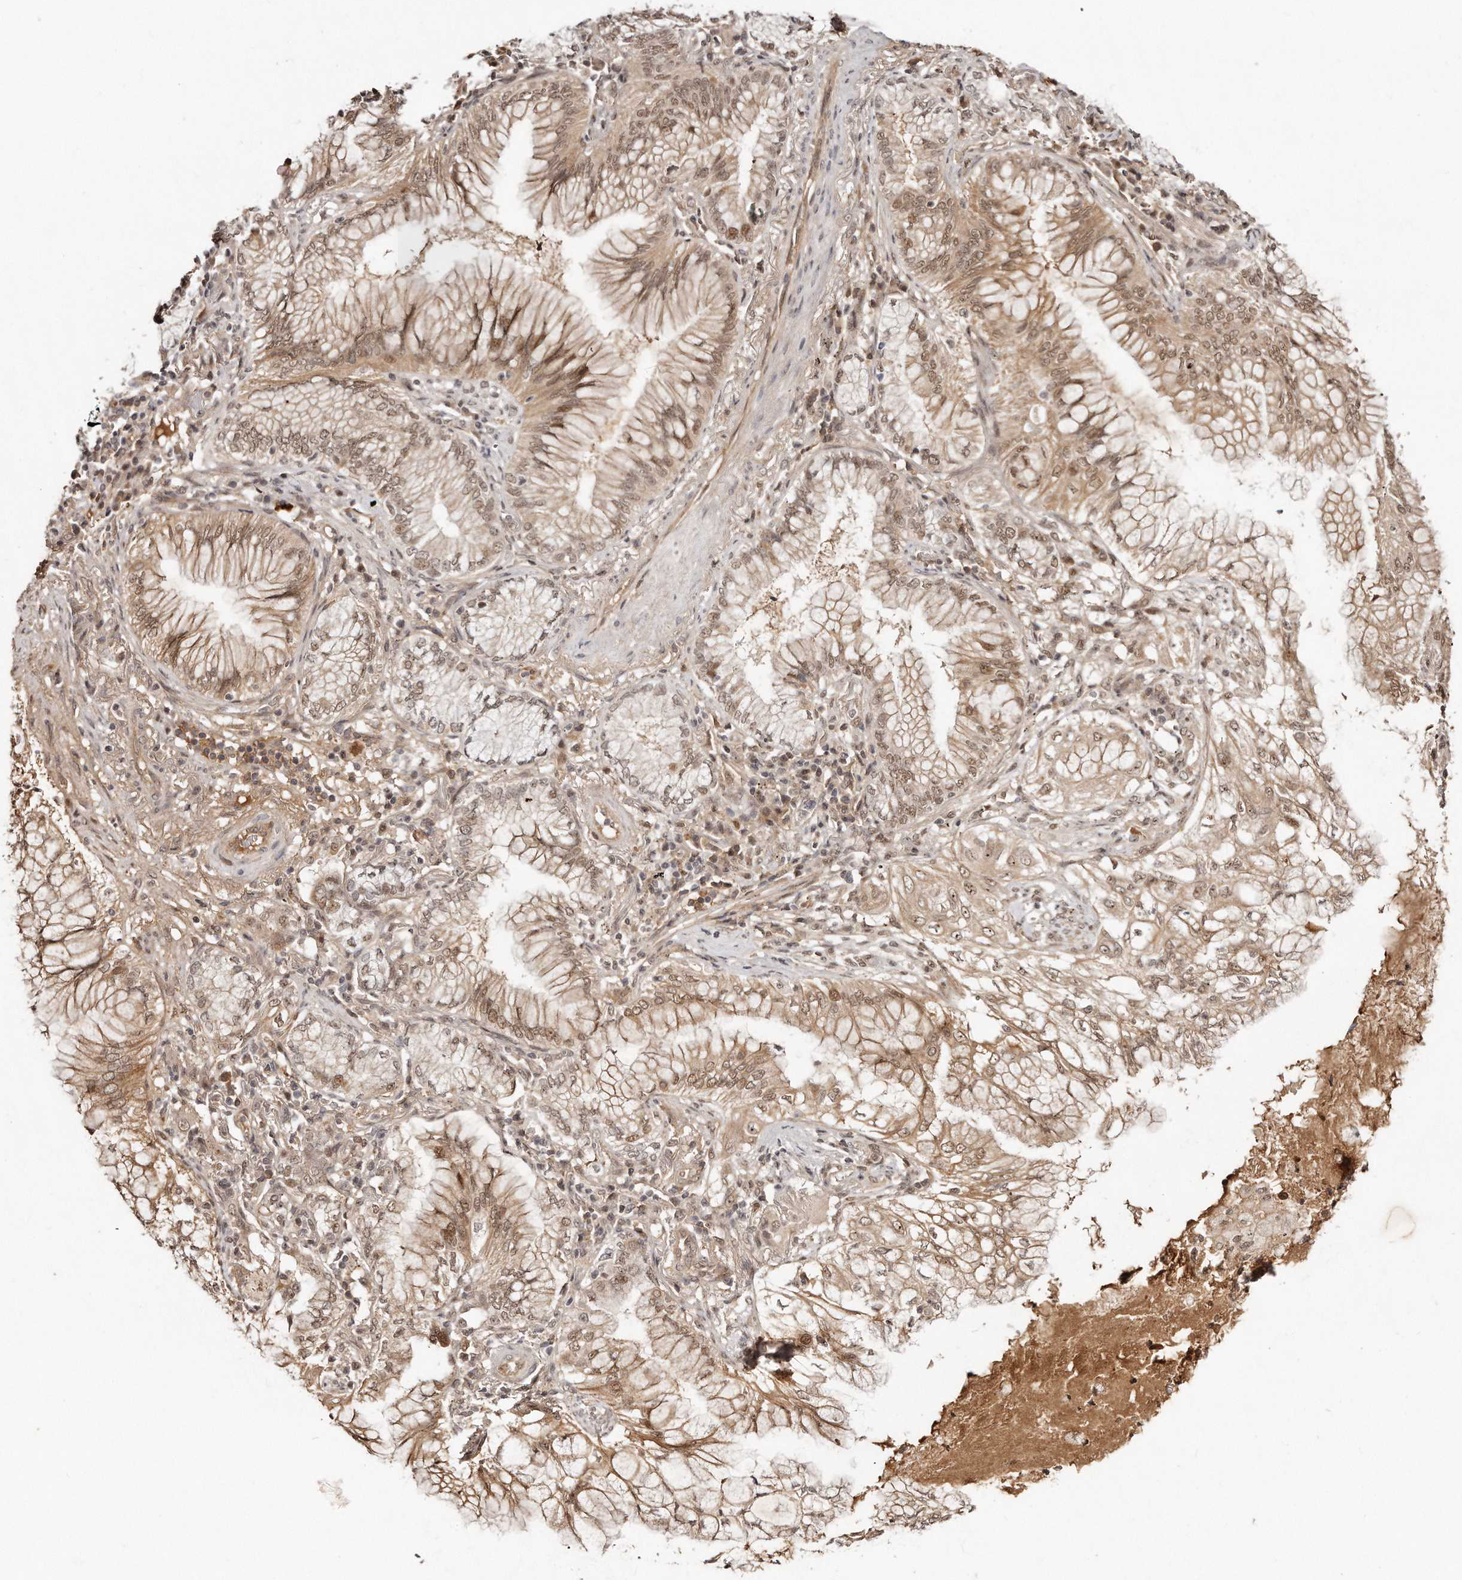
{"staining": {"intensity": "moderate", "quantity": ">75%", "location": "cytoplasmic/membranous,nuclear"}, "tissue": "lung cancer", "cell_type": "Tumor cells", "image_type": "cancer", "snomed": [{"axis": "morphology", "description": "Adenocarcinoma, NOS"}, {"axis": "topography", "description": "Lung"}], "caption": "A medium amount of moderate cytoplasmic/membranous and nuclear positivity is identified in approximately >75% of tumor cells in lung cancer tissue.", "gene": "SOX4", "patient": {"sex": "female", "age": 70}}